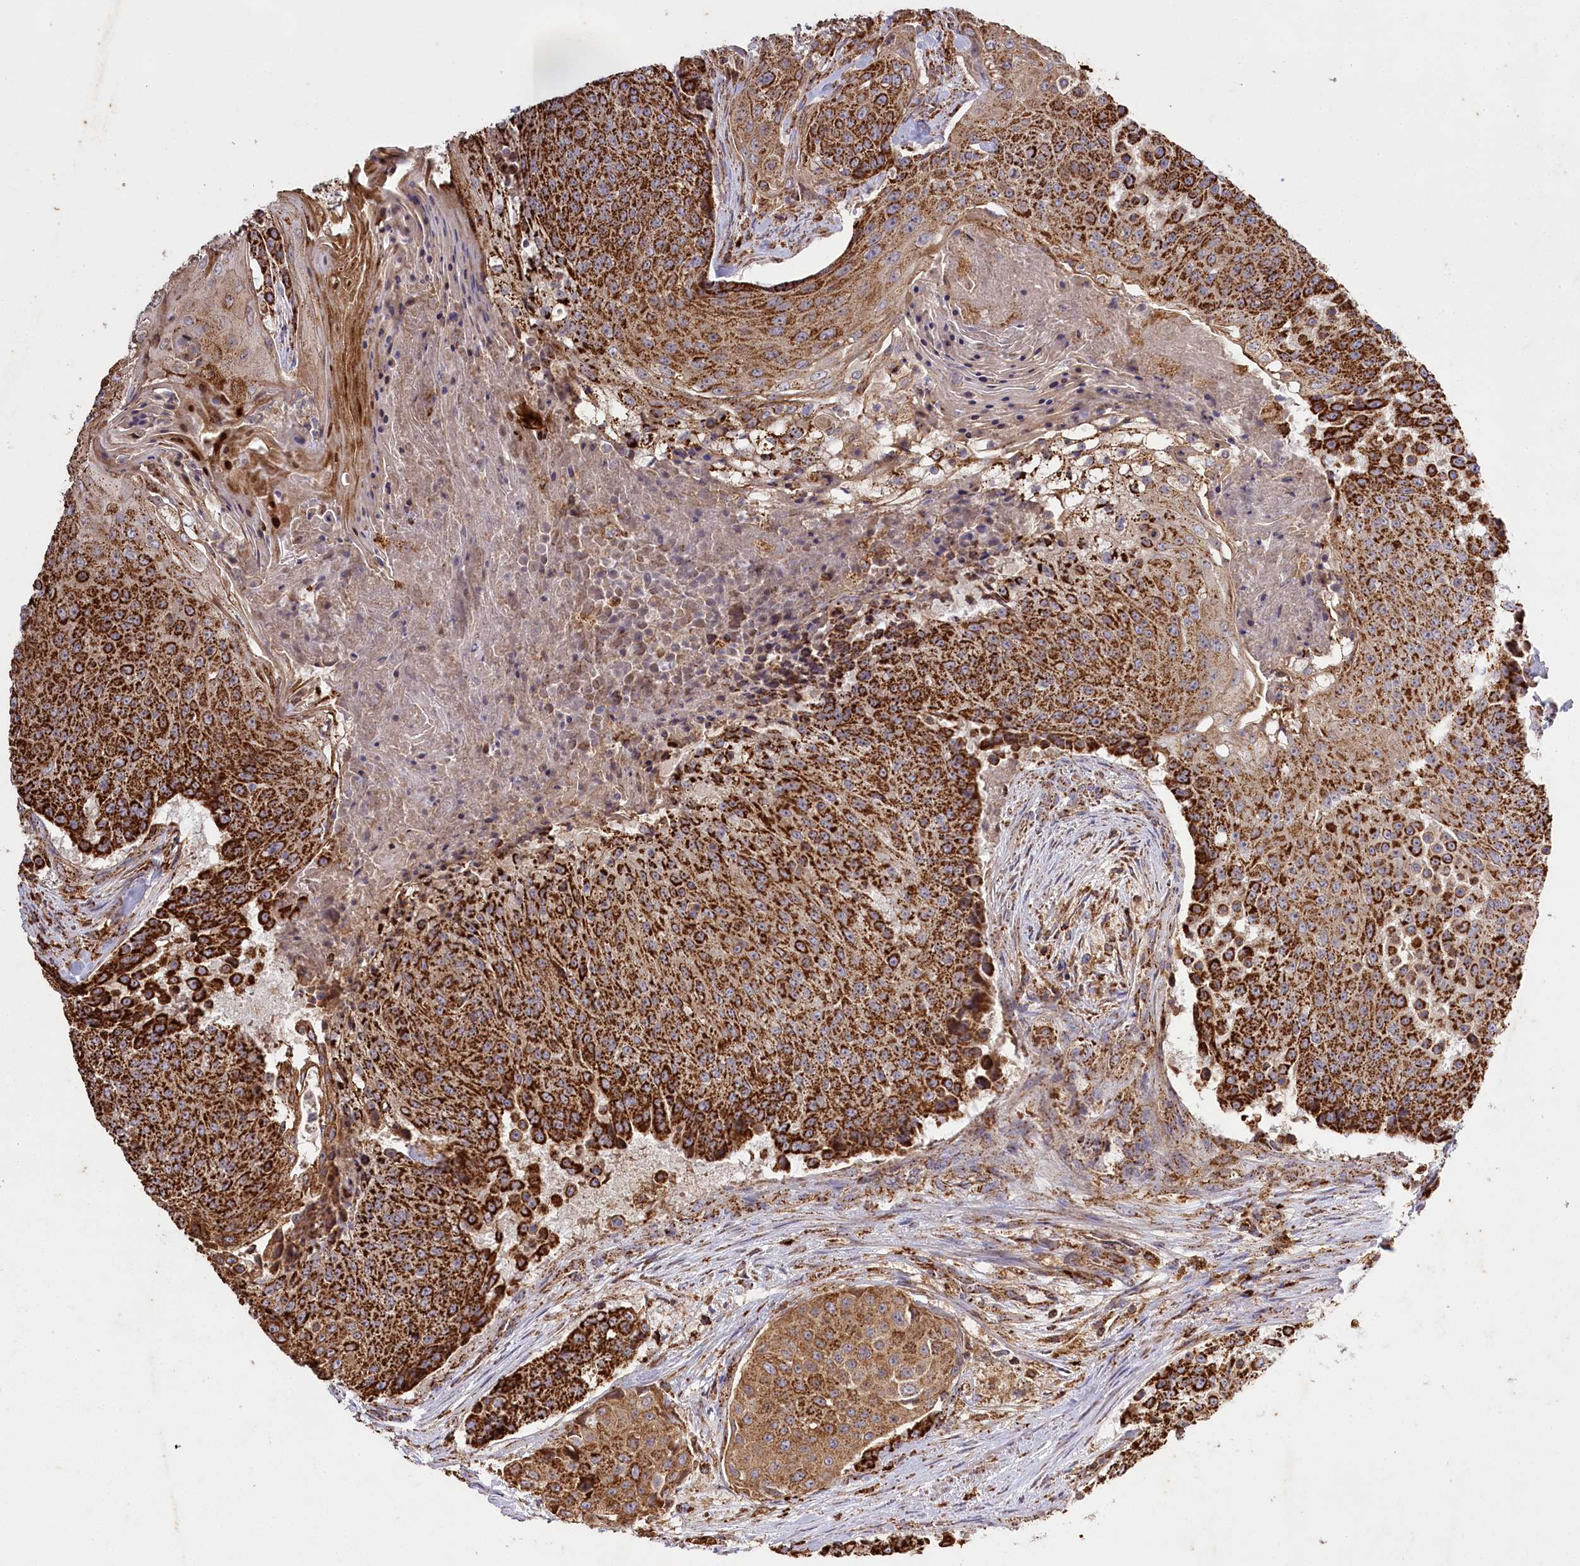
{"staining": {"intensity": "strong", "quantity": ">75%", "location": "cytoplasmic/membranous"}, "tissue": "urothelial cancer", "cell_type": "Tumor cells", "image_type": "cancer", "snomed": [{"axis": "morphology", "description": "Urothelial carcinoma, High grade"}, {"axis": "topography", "description": "Urinary bladder"}], "caption": "Protein expression analysis of human high-grade urothelial carcinoma reveals strong cytoplasmic/membranous positivity in approximately >75% of tumor cells.", "gene": "CARD19", "patient": {"sex": "female", "age": 63}}